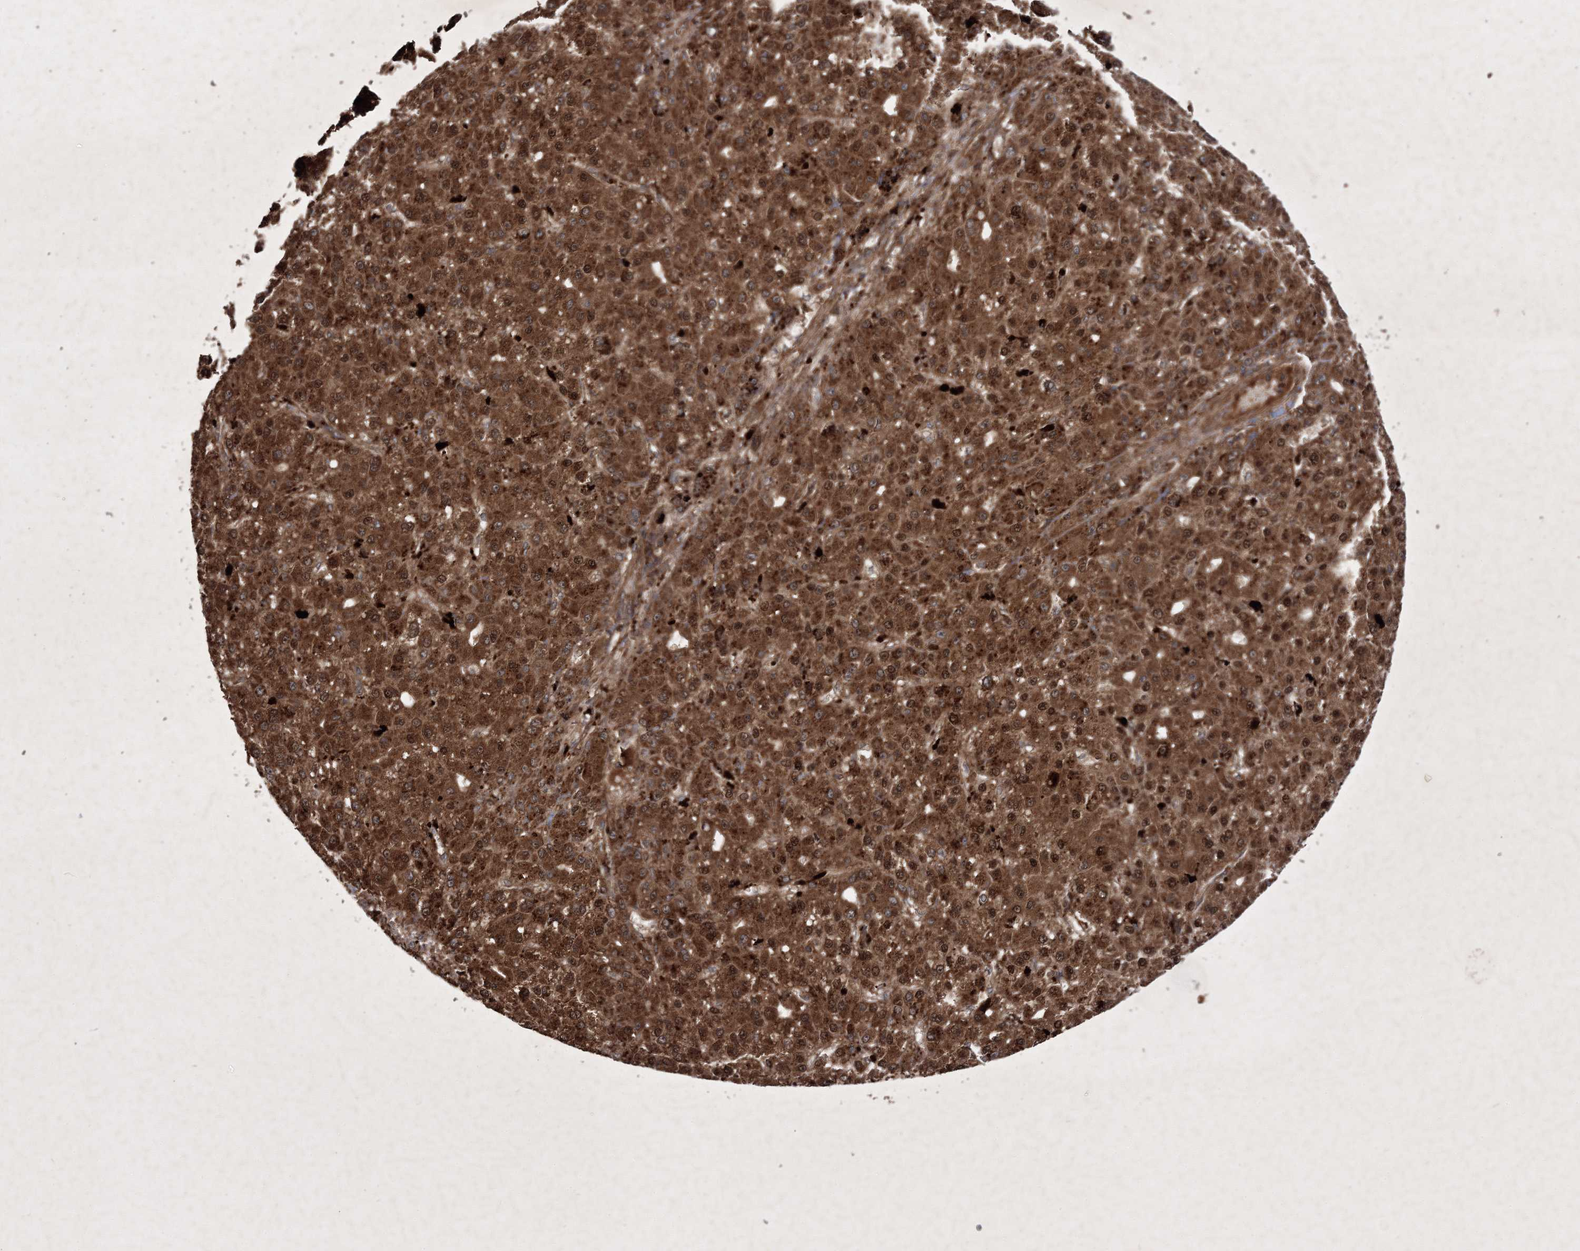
{"staining": {"intensity": "strong", "quantity": ">75%", "location": "cytoplasmic/membranous,nuclear"}, "tissue": "liver cancer", "cell_type": "Tumor cells", "image_type": "cancer", "snomed": [{"axis": "morphology", "description": "Carcinoma, Hepatocellular, NOS"}, {"axis": "topography", "description": "Liver"}], "caption": "High-power microscopy captured an IHC image of liver cancer, revealing strong cytoplasmic/membranous and nuclear positivity in approximately >75% of tumor cells.", "gene": "DNAJC13", "patient": {"sex": "male", "age": 67}}